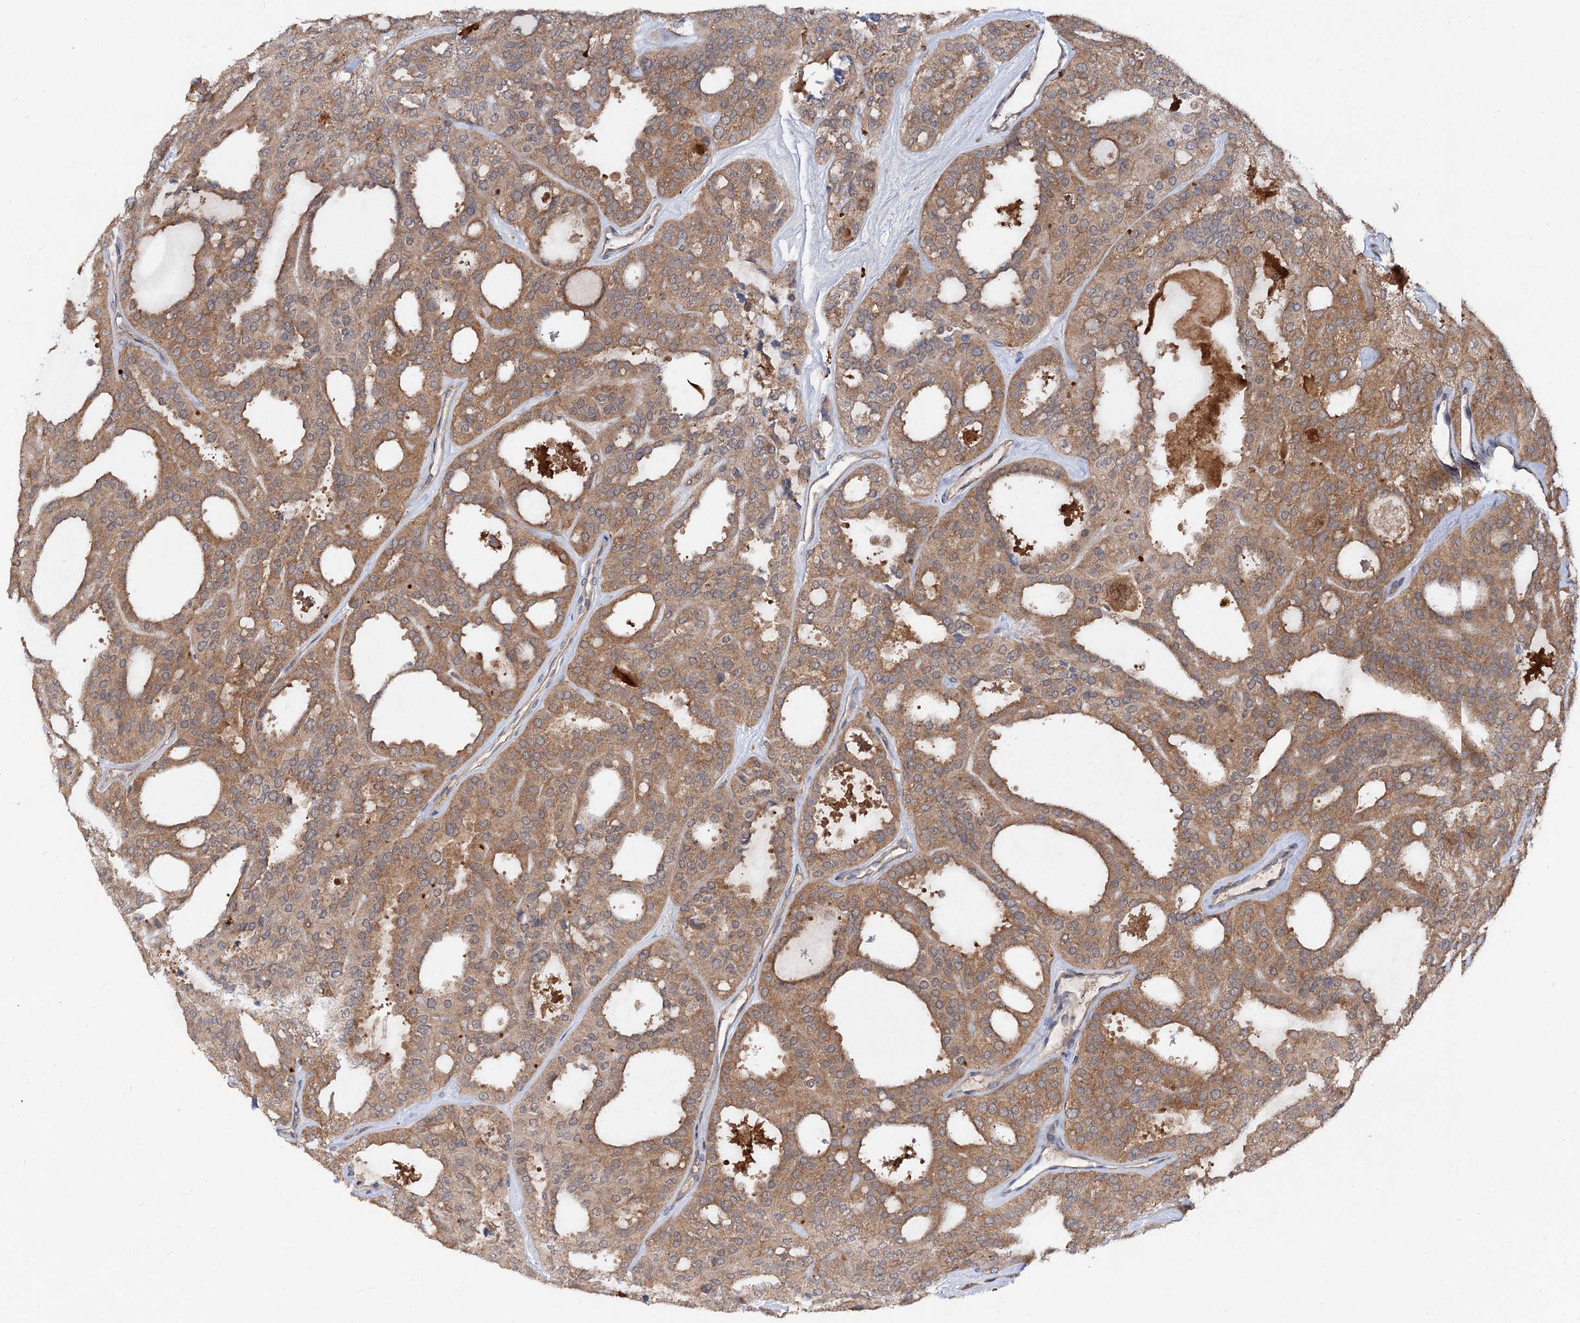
{"staining": {"intensity": "moderate", "quantity": ">75%", "location": "cytoplasmic/membranous"}, "tissue": "thyroid cancer", "cell_type": "Tumor cells", "image_type": "cancer", "snomed": [{"axis": "morphology", "description": "Follicular adenoma carcinoma, NOS"}, {"axis": "topography", "description": "Thyroid gland"}], "caption": "High-power microscopy captured an immunohistochemistry photomicrograph of thyroid cancer (follicular adenoma carcinoma), revealing moderate cytoplasmic/membranous expression in about >75% of tumor cells.", "gene": "VPS29", "patient": {"sex": "male", "age": 75}}